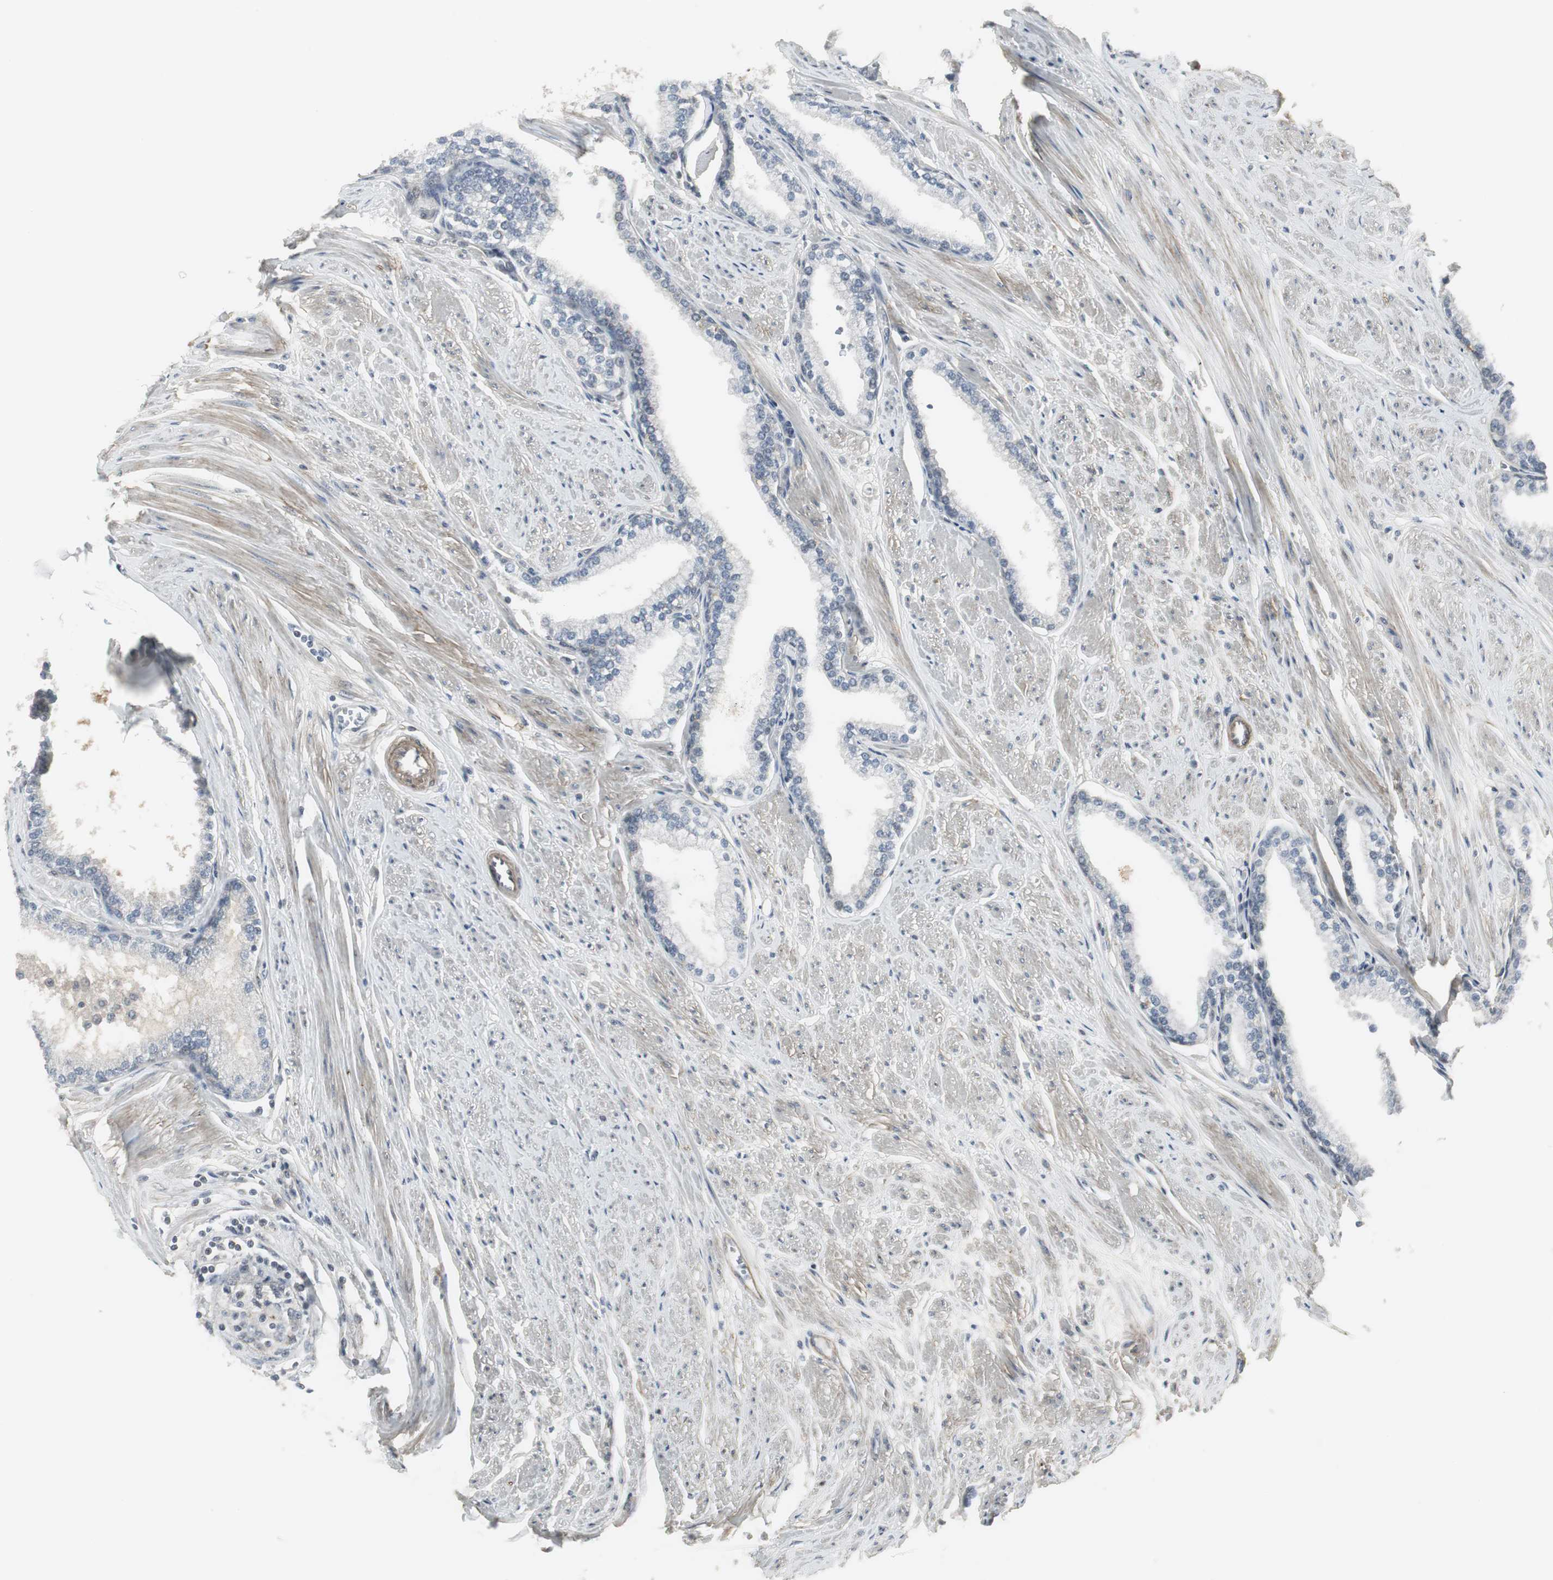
{"staining": {"intensity": "moderate", "quantity": "25%-75%", "location": "cytoplasmic/membranous,nuclear"}, "tissue": "prostate", "cell_type": "Glandular cells", "image_type": "normal", "snomed": [{"axis": "morphology", "description": "Normal tissue, NOS"}, {"axis": "topography", "description": "Prostate"}], "caption": "Glandular cells demonstrate medium levels of moderate cytoplasmic/membranous,nuclear positivity in about 25%-75% of cells in benign human prostate.", "gene": "SCYL3", "patient": {"sex": "male", "age": 64}}